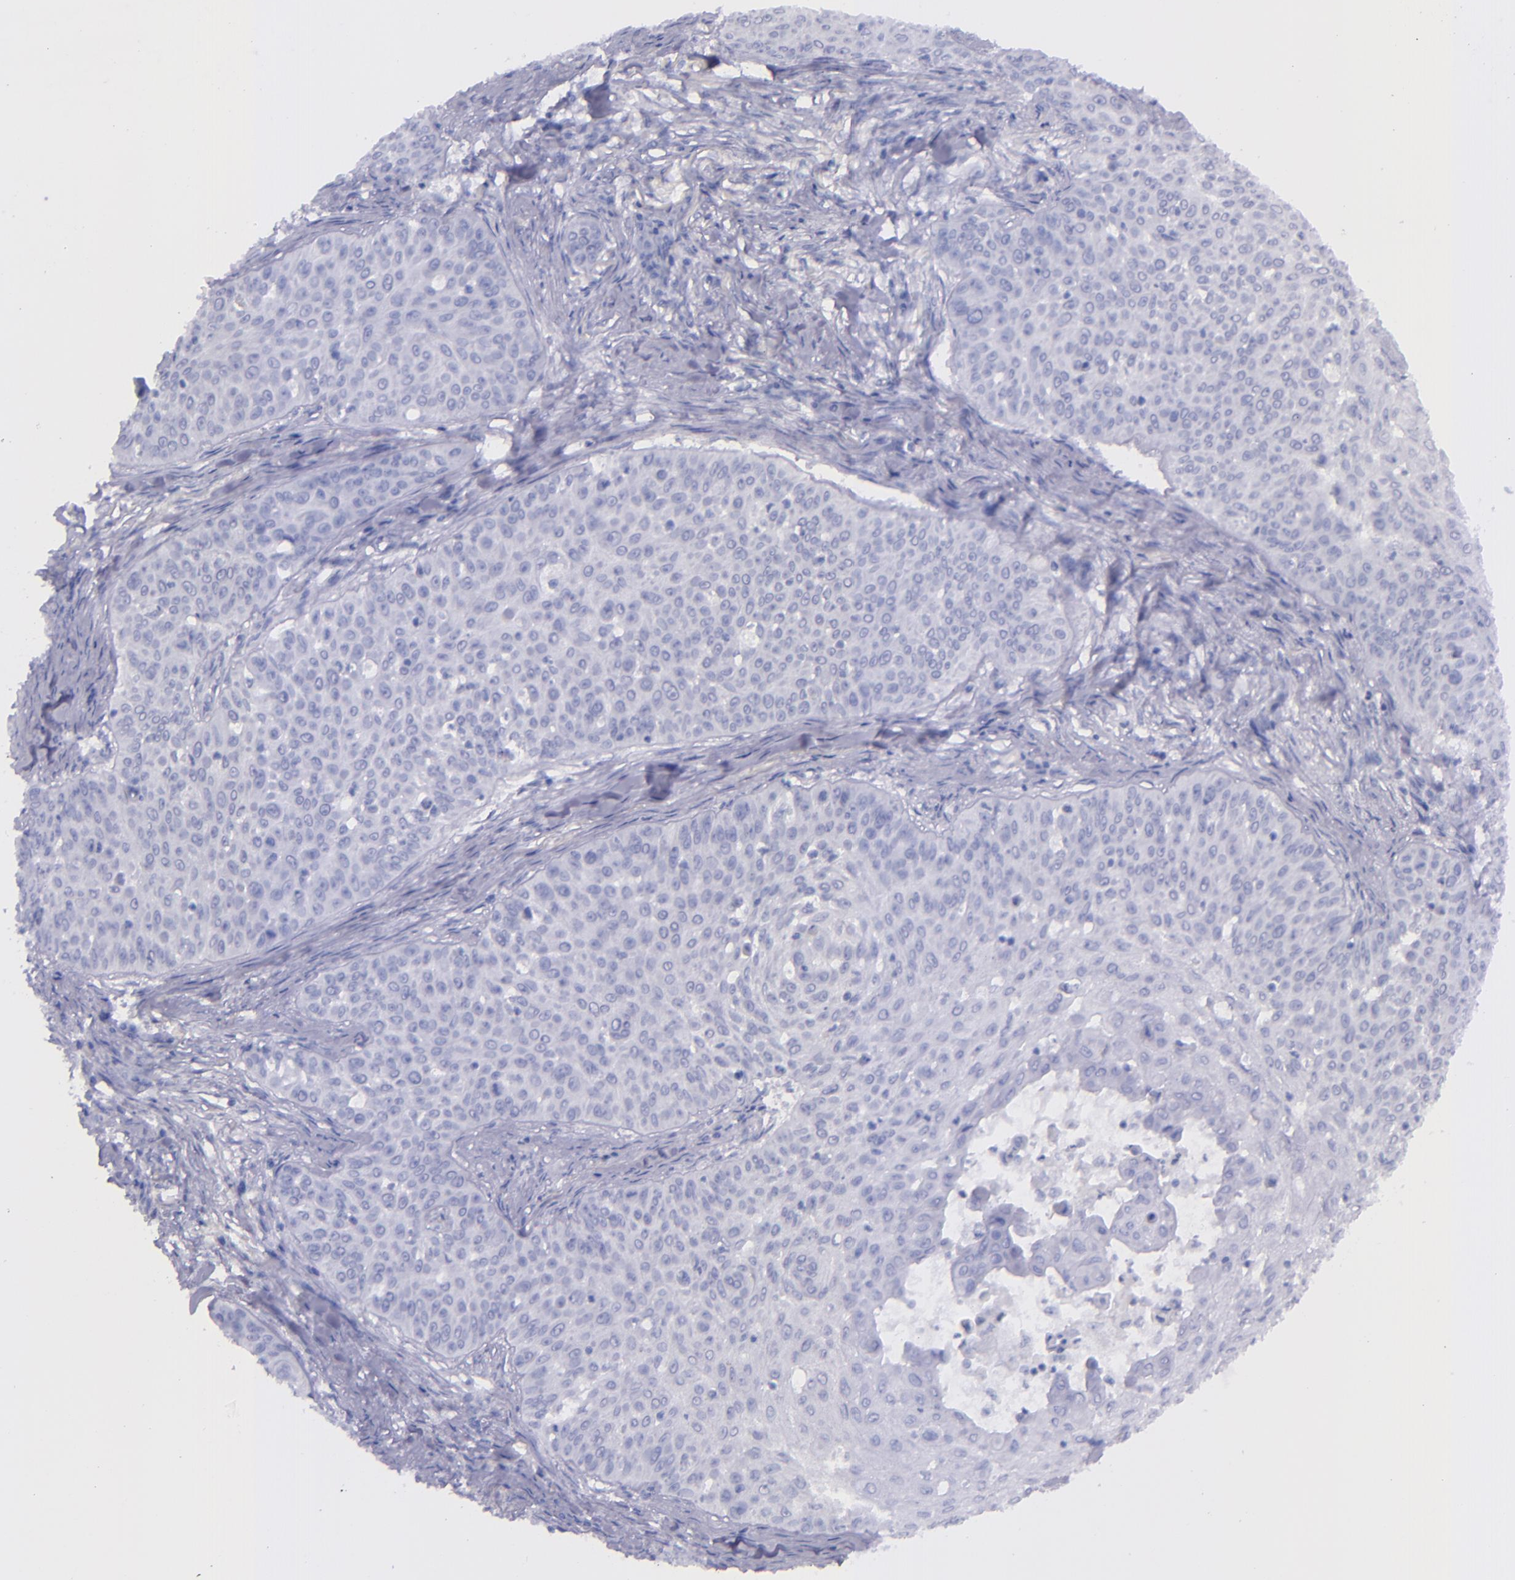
{"staining": {"intensity": "negative", "quantity": "none", "location": "none"}, "tissue": "skin cancer", "cell_type": "Tumor cells", "image_type": "cancer", "snomed": [{"axis": "morphology", "description": "Squamous cell carcinoma, NOS"}, {"axis": "topography", "description": "Skin"}], "caption": "This is an immunohistochemistry photomicrograph of skin cancer (squamous cell carcinoma). There is no expression in tumor cells.", "gene": "SFTPA2", "patient": {"sex": "male", "age": 82}}